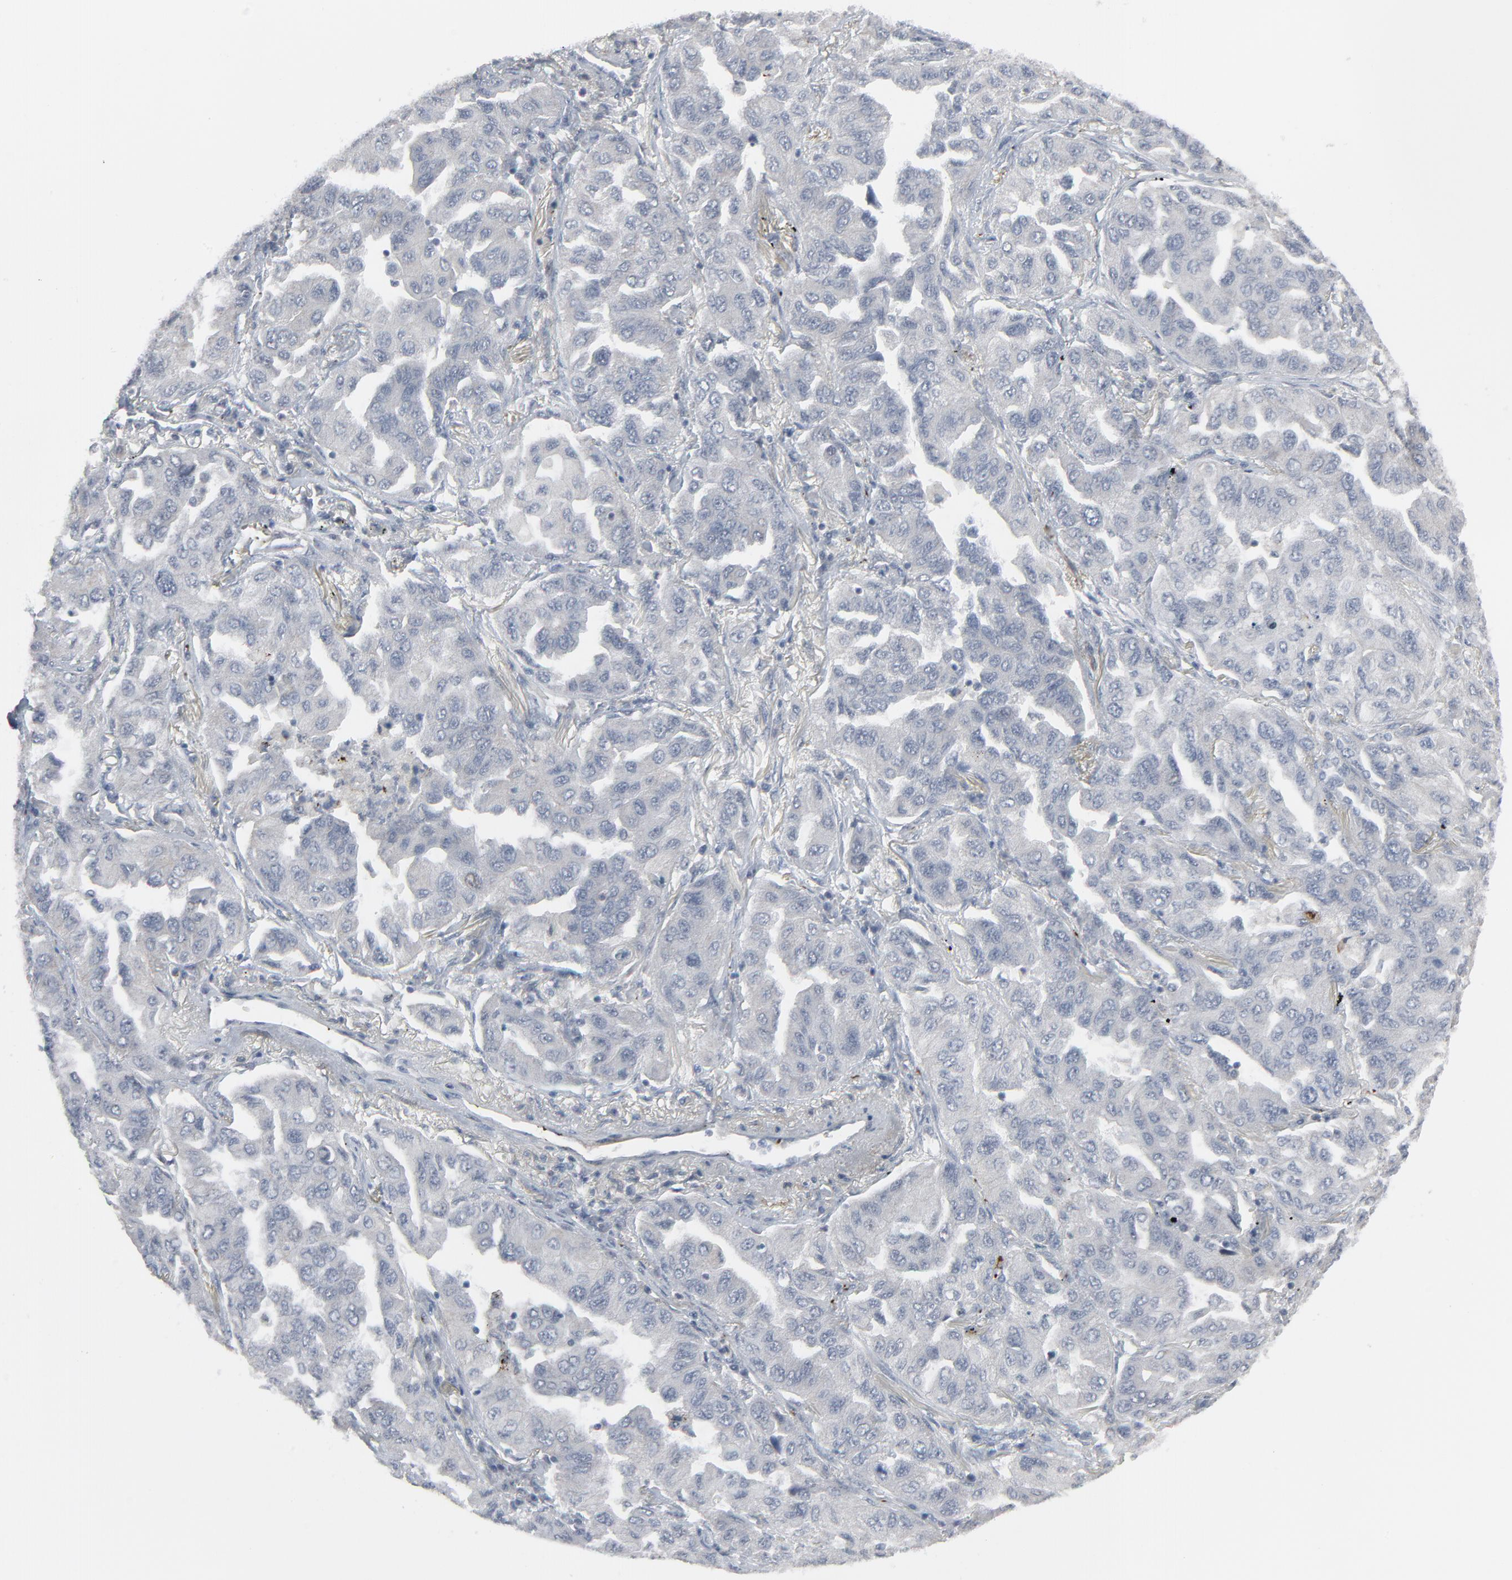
{"staining": {"intensity": "negative", "quantity": "none", "location": "none"}, "tissue": "lung cancer", "cell_type": "Tumor cells", "image_type": "cancer", "snomed": [{"axis": "morphology", "description": "Adenocarcinoma, NOS"}, {"axis": "topography", "description": "Lung"}], "caption": "A photomicrograph of human adenocarcinoma (lung) is negative for staining in tumor cells. The staining is performed using DAB brown chromogen with nuclei counter-stained in using hematoxylin.", "gene": "NEUROD1", "patient": {"sex": "female", "age": 65}}